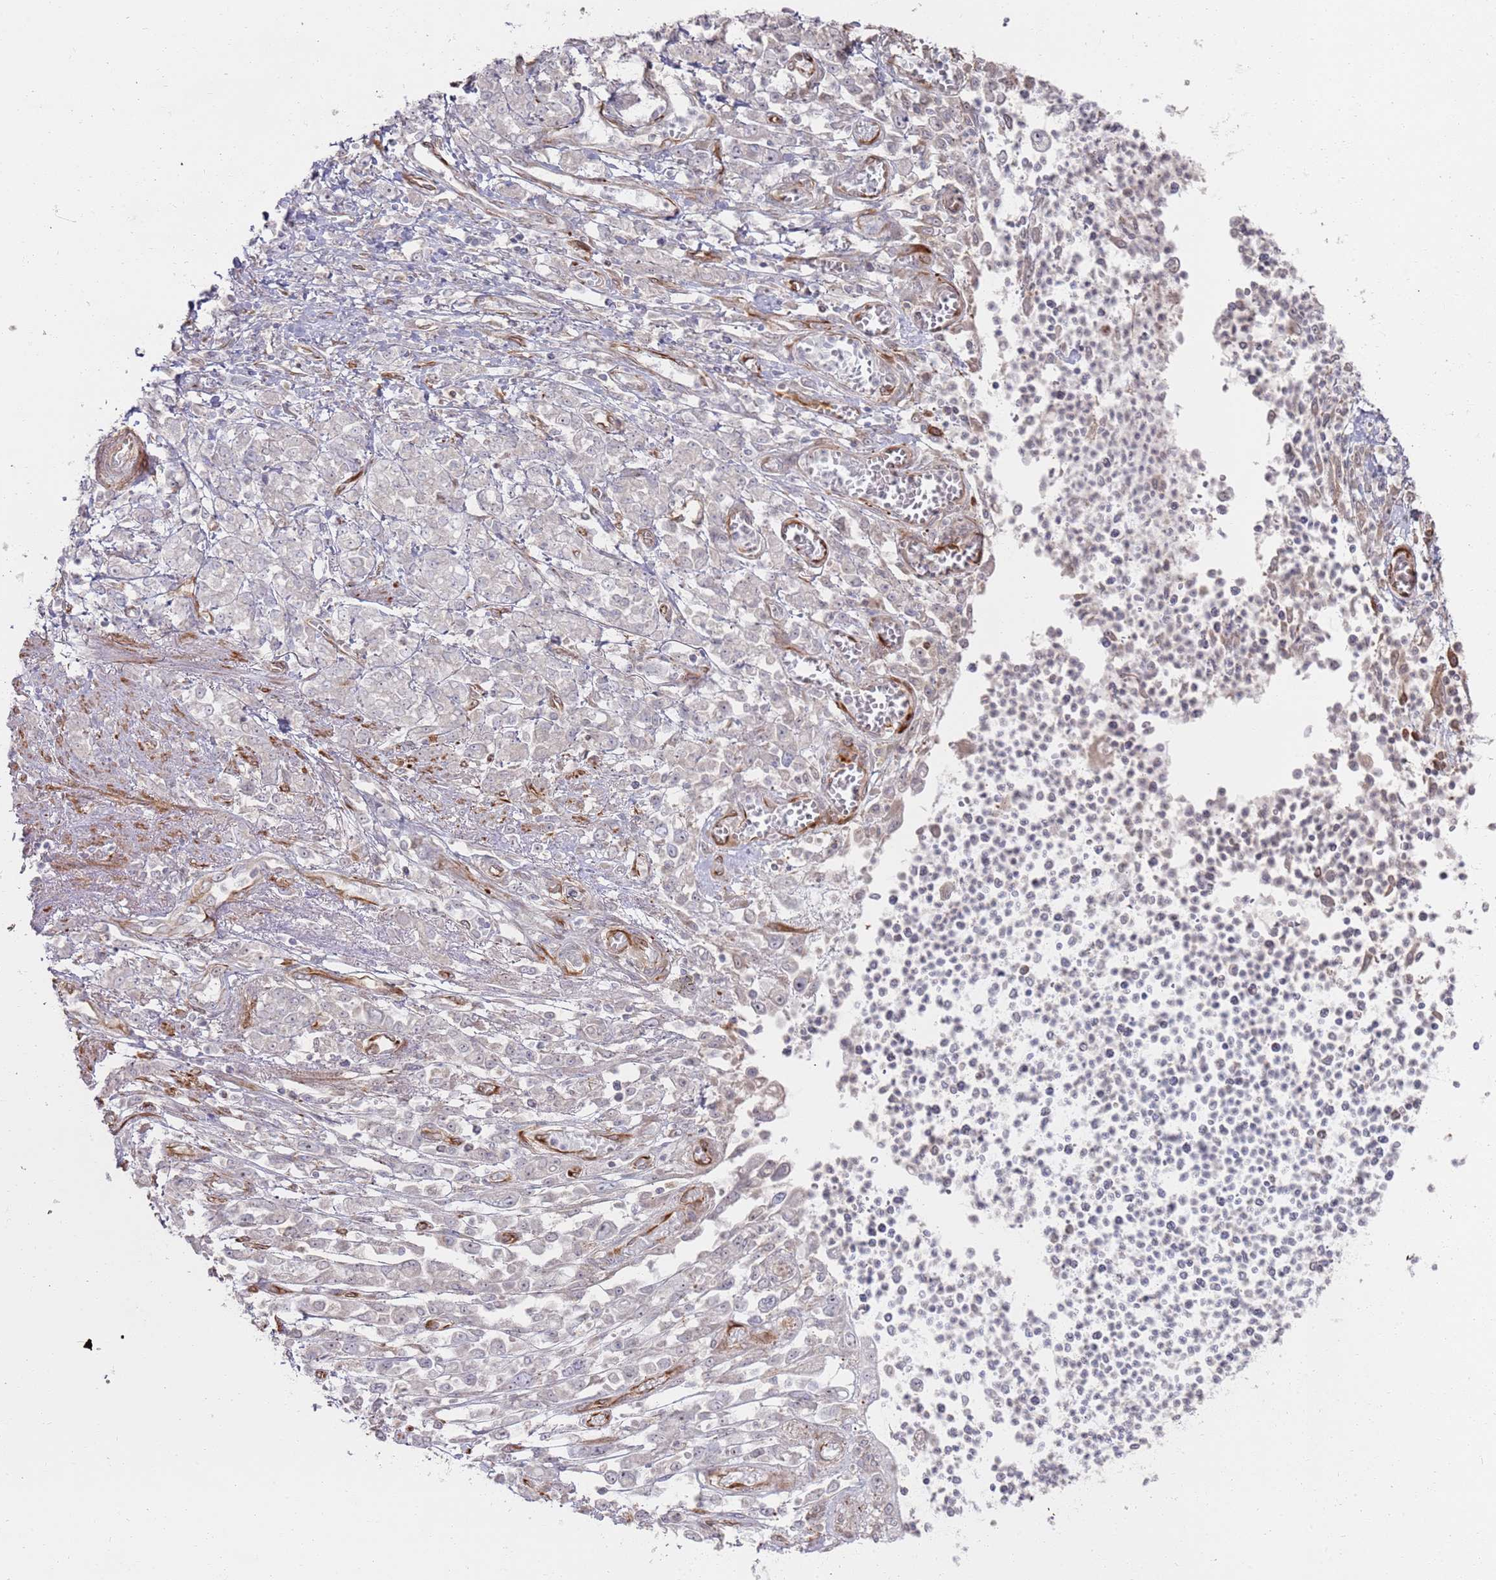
{"staining": {"intensity": "negative", "quantity": "none", "location": "none"}, "tissue": "stomach cancer", "cell_type": "Tumor cells", "image_type": "cancer", "snomed": [{"axis": "morphology", "description": "Adenocarcinoma, NOS"}, {"axis": "topography", "description": "Stomach"}], "caption": "IHC photomicrograph of stomach cancer stained for a protein (brown), which demonstrates no expression in tumor cells.", "gene": "PHF21A", "patient": {"sex": "female", "age": 76}}